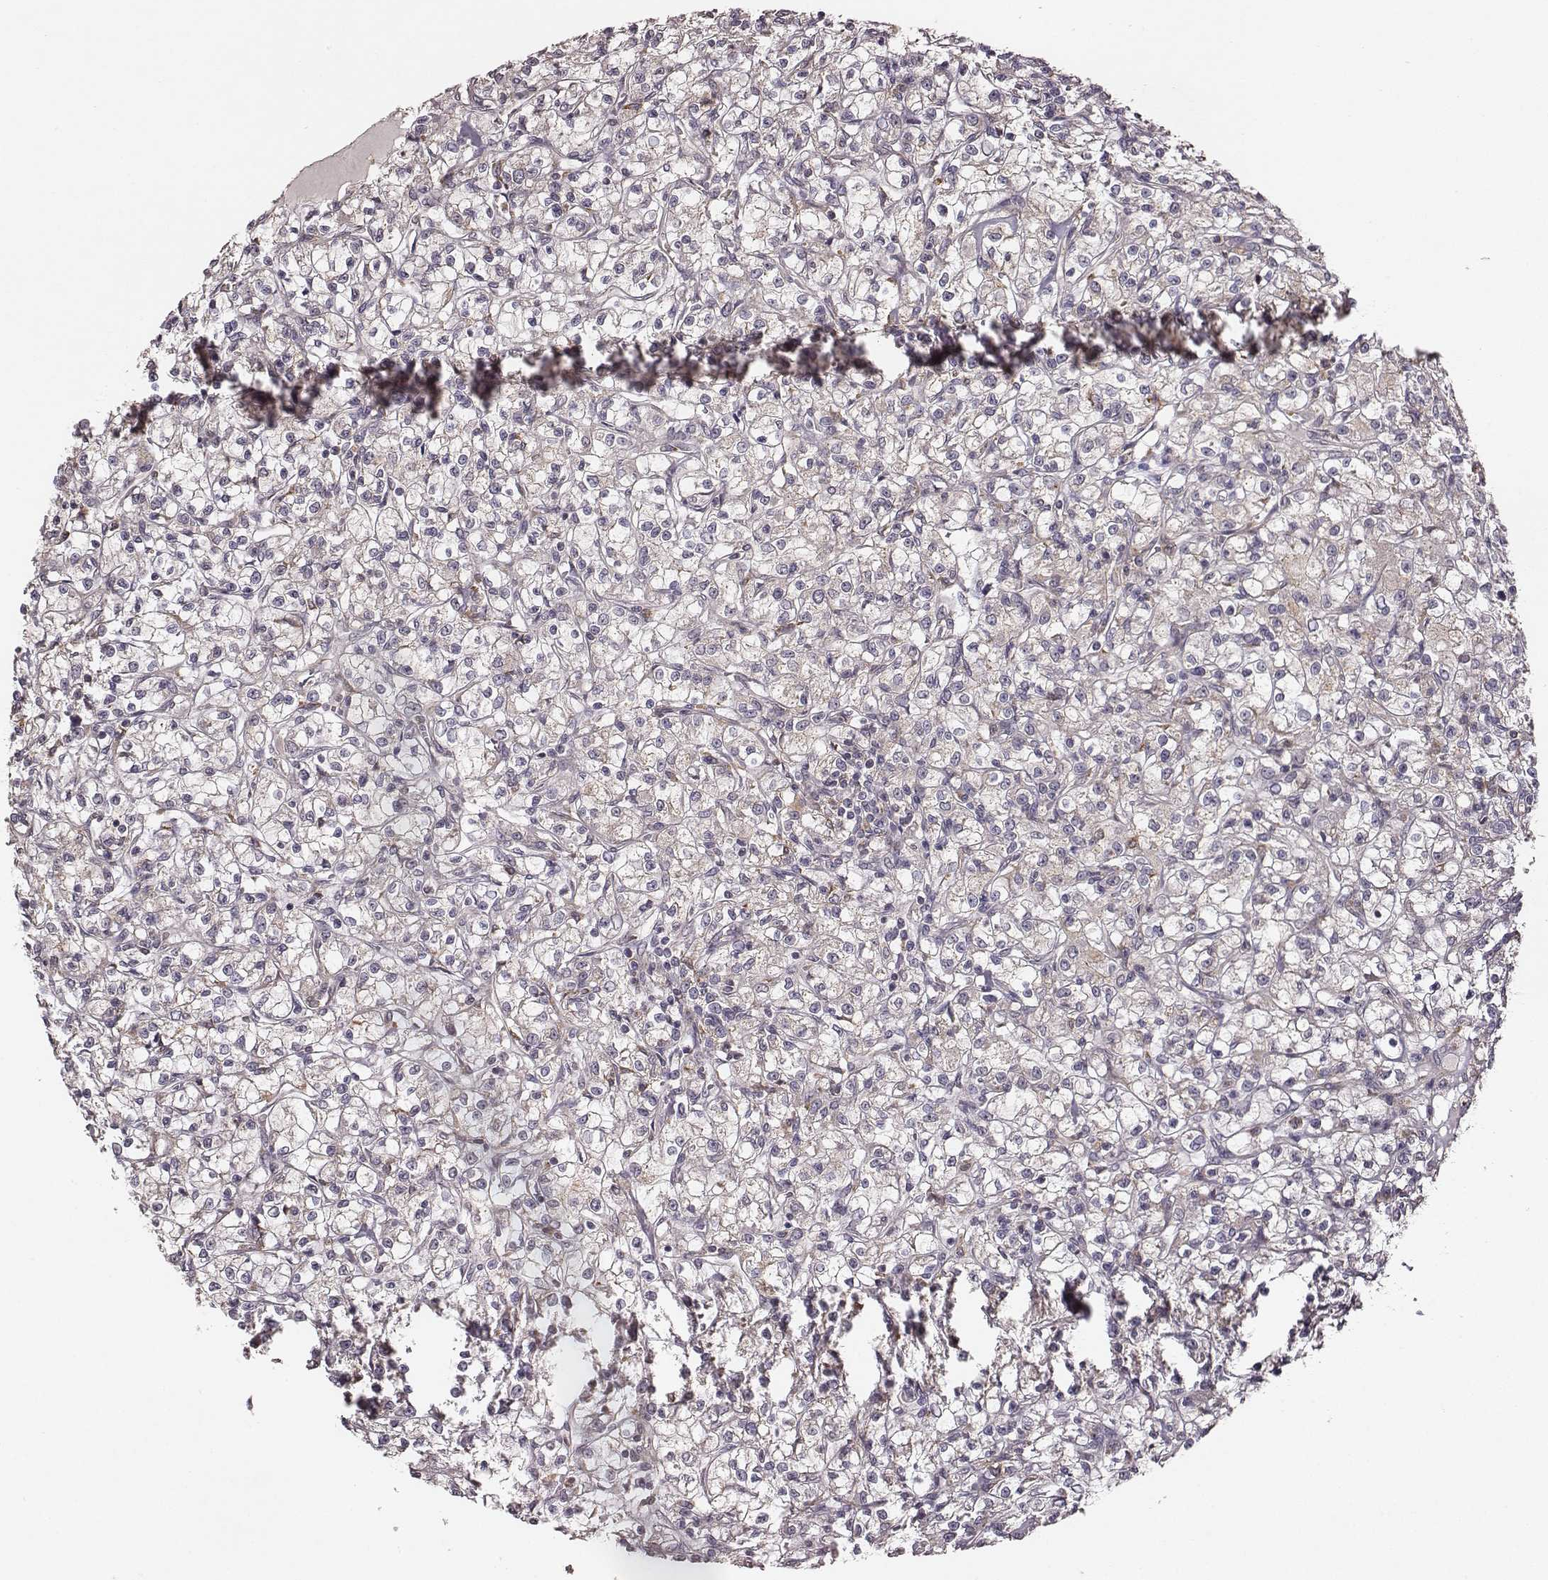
{"staining": {"intensity": "negative", "quantity": "none", "location": "none"}, "tissue": "renal cancer", "cell_type": "Tumor cells", "image_type": "cancer", "snomed": [{"axis": "morphology", "description": "Adenocarcinoma, NOS"}, {"axis": "topography", "description": "Kidney"}], "caption": "A micrograph of renal cancer stained for a protein displays no brown staining in tumor cells.", "gene": "VPS26A", "patient": {"sex": "female", "age": 59}}